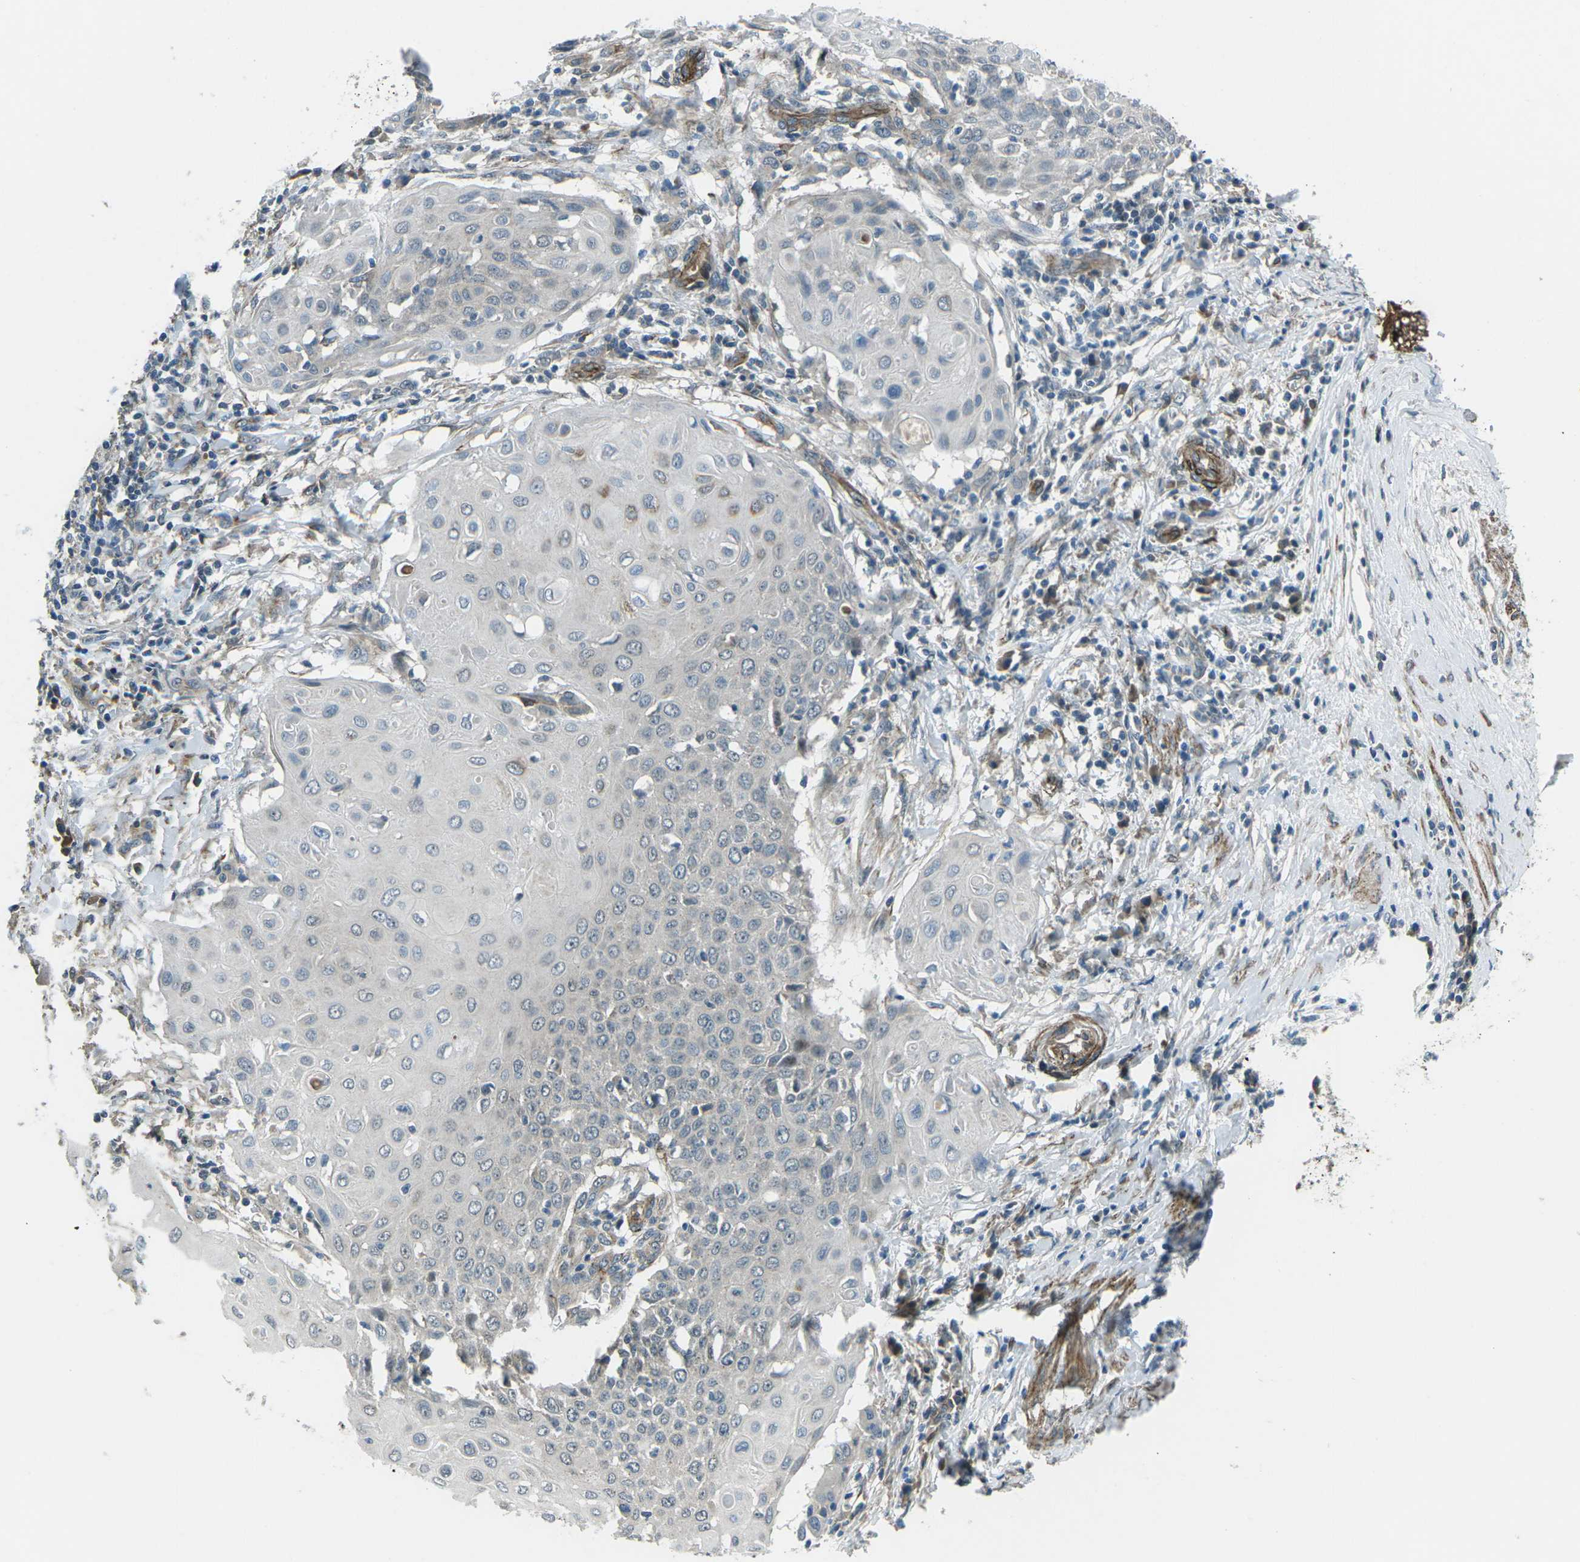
{"staining": {"intensity": "negative", "quantity": "none", "location": "none"}, "tissue": "cervical cancer", "cell_type": "Tumor cells", "image_type": "cancer", "snomed": [{"axis": "morphology", "description": "Squamous cell carcinoma, NOS"}, {"axis": "topography", "description": "Cervix"}], "caption": "IHC photomicrograph of cervical cancer stained for a protein (brown), which demonstrates no staining in tumor cells. (DAB immunohistochemistry (IHC), high magnification).", "gene": "AFAP1", "patient": {"sex": "female", "age": 39}}